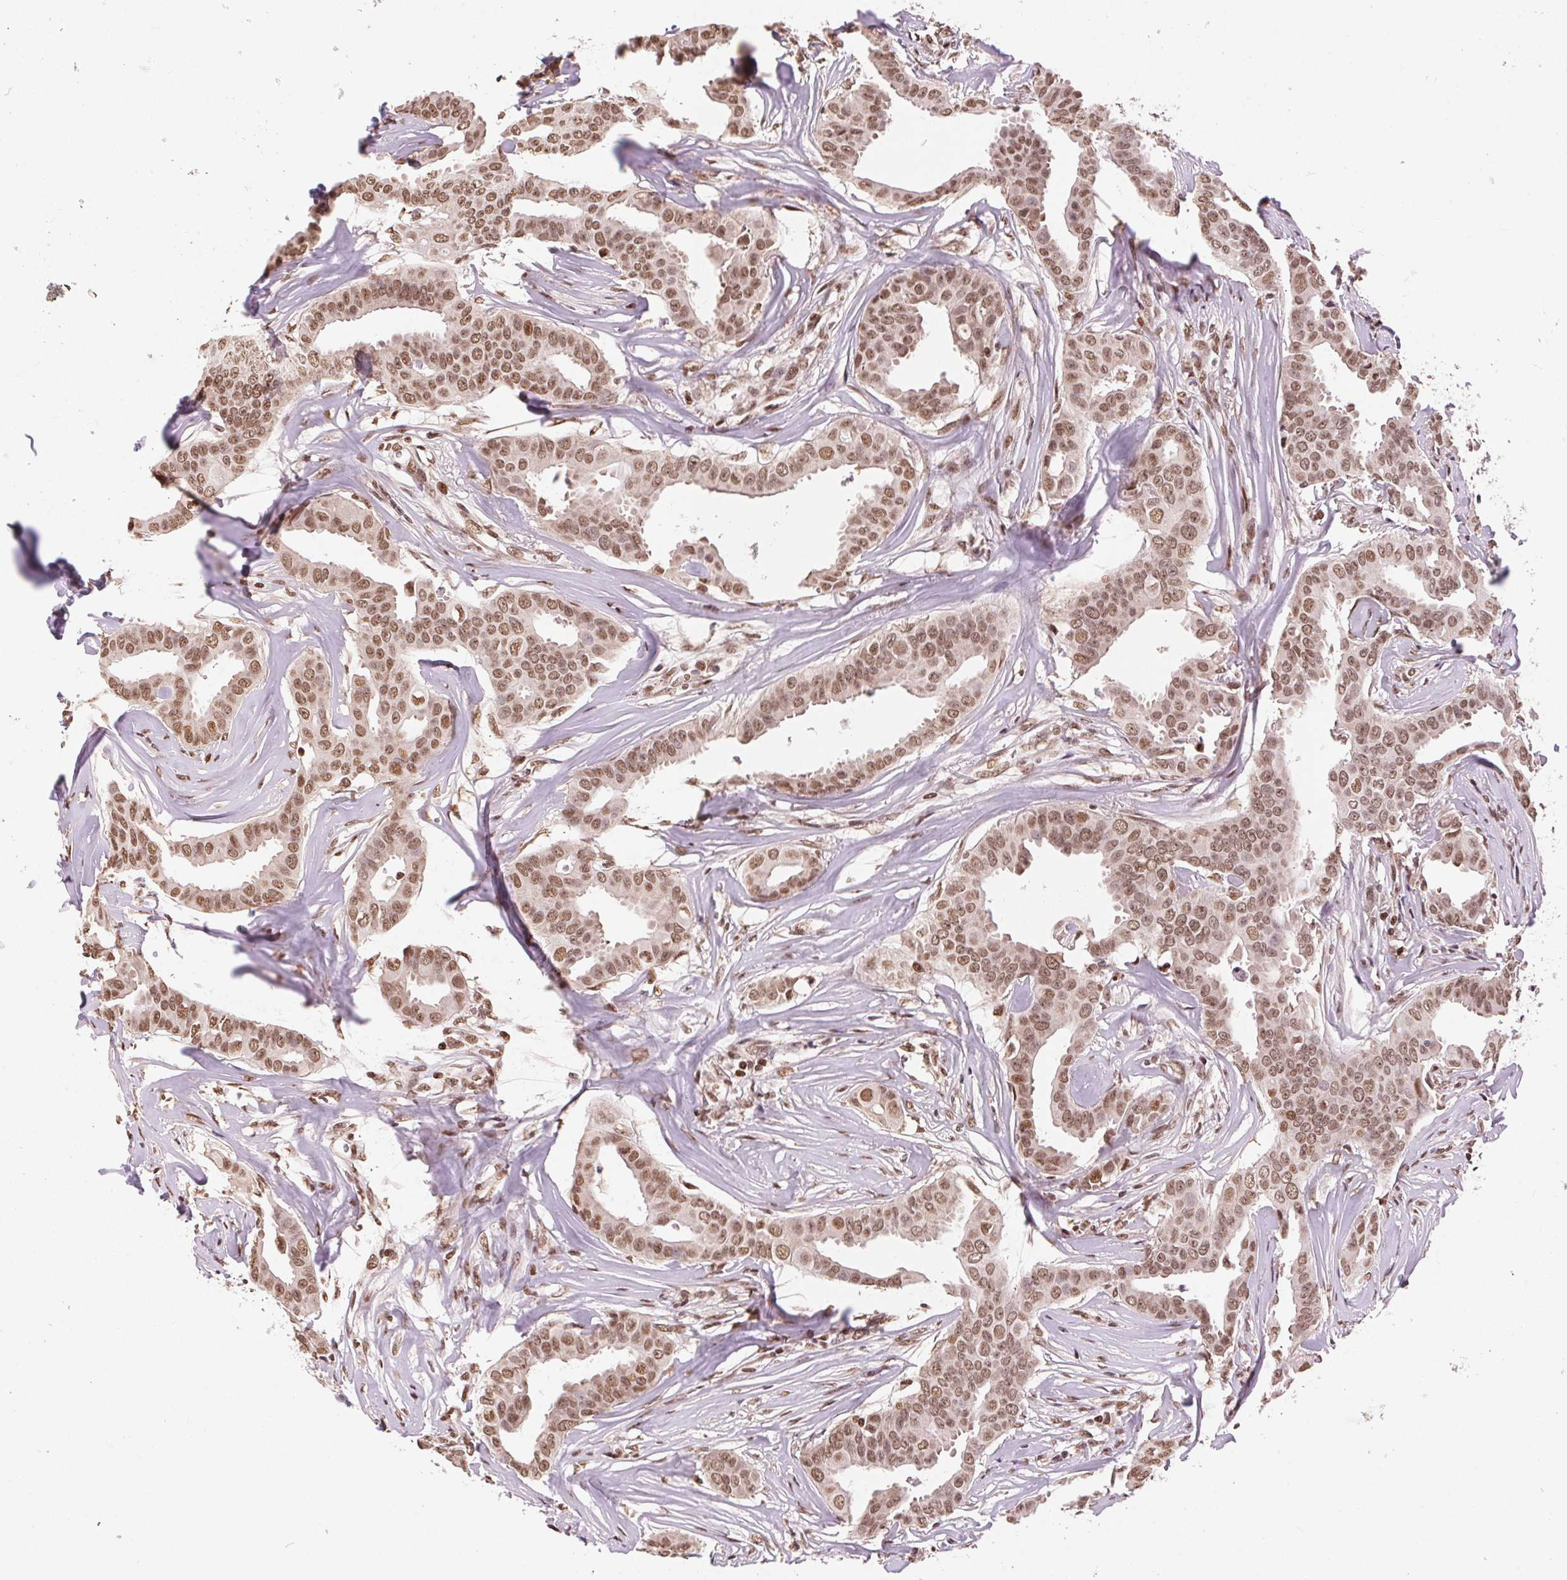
{"staining": {"intensity": "moderate", "quantity": ">75%", "location": "nuclear"}, "tissue": "breast cancer", "cell_type": "Tumor cells", "image_type": "cancer", "snomed": [{"axis": "morphology", "description": "Duct carcinoma"}, {"axis": "topography", "description": "Breast"}], "caption": "Immunohistochemistry (IHC) (DAB (3,3'-diaminobenzidine)) staining of human breast intraductal carcinoma exhibits moderate nuclear protein positivity in about >75% of tumor cells.", "gene": "RAD23A", "patient": {"sex": "female", "age": 45}}